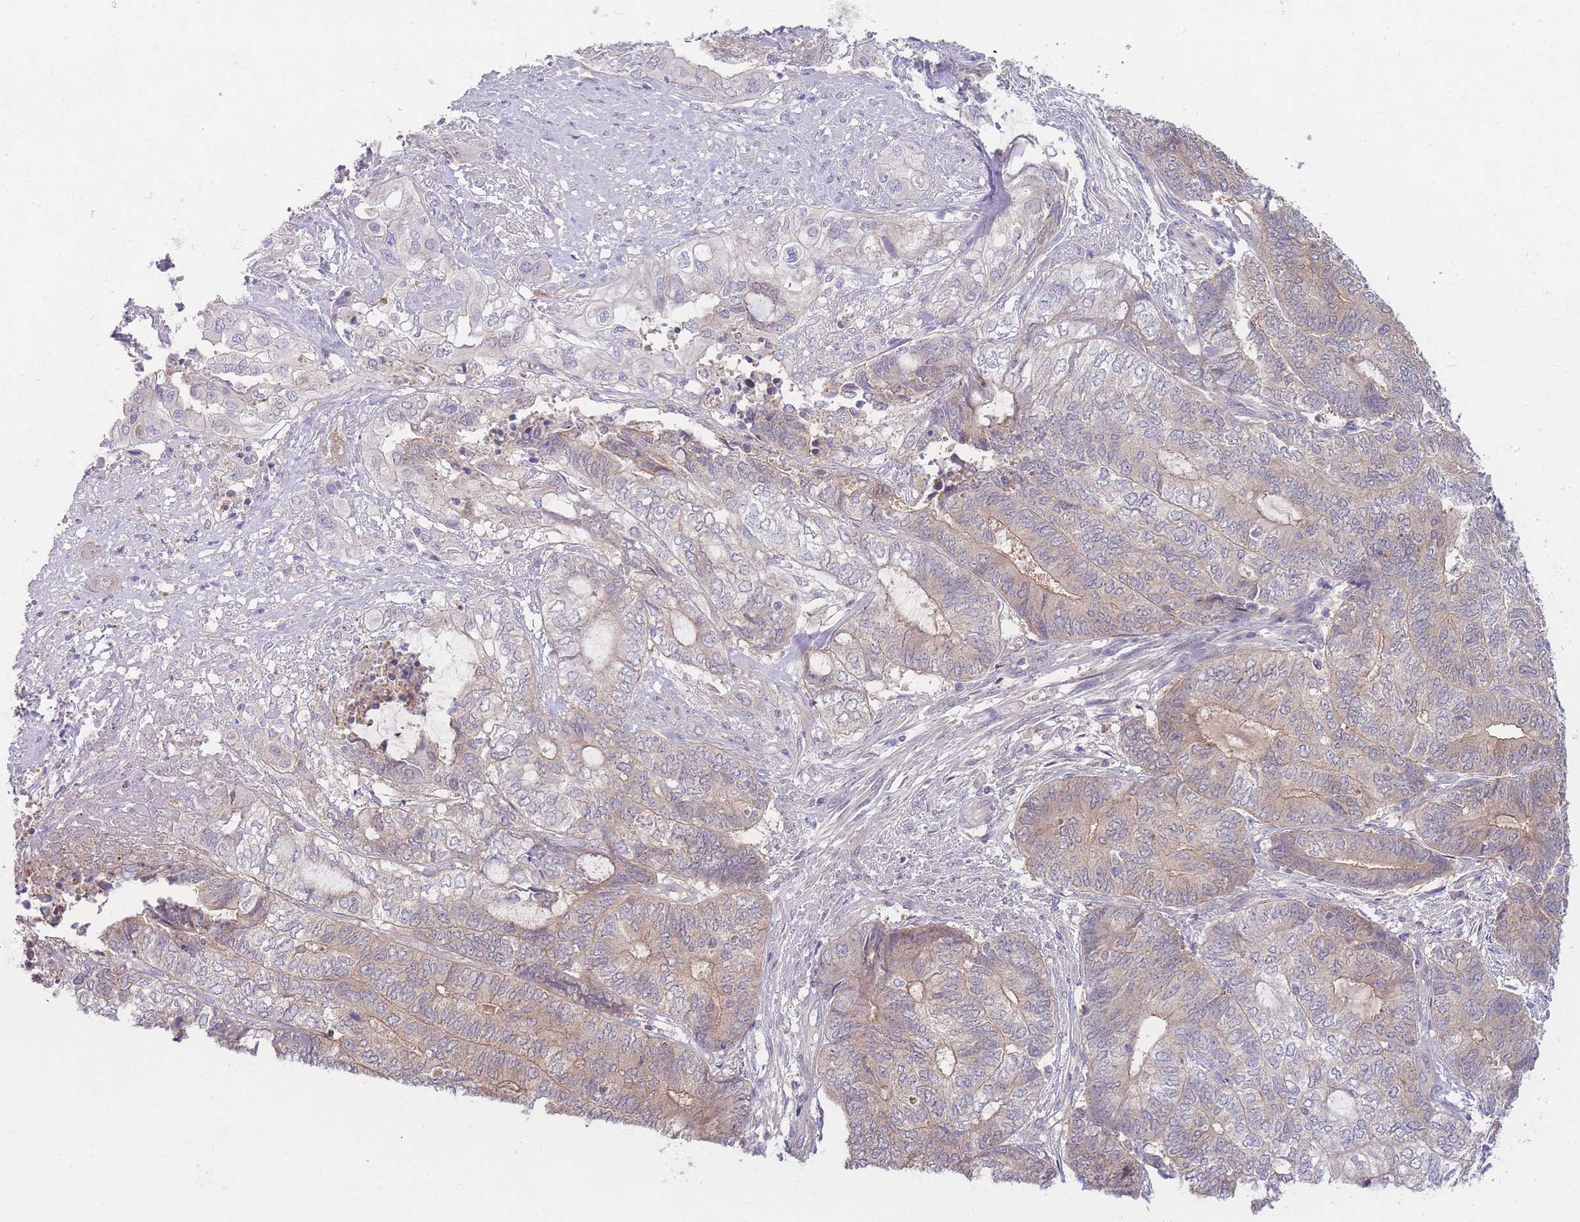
{"staining": {"intensity": "weak", "quantity": "25%-75%", "location": "cytoplasmic/membranous"}, "tissue": "endometrial cancer", "cell_type": "Tumor cells", "image_type": "cancer", "snomed": [{"axis": "morphology", "description": "Adenocarcinoma, NOS"}, {"axis": "topography", "description": "Uterus"}, {"axis": "topography", "description": "Endometrium"}], "caption": "Immunohistochemistry photomicrograph of human endometrial adenocarcinoma stained for a protein (brown), which shows low levels of weak cytoplasmic/membranous expression in approximately 25%-75% of tumor cells.", "gene": "SPHKAP", "patient": {"sex": "female", "age": 70}}